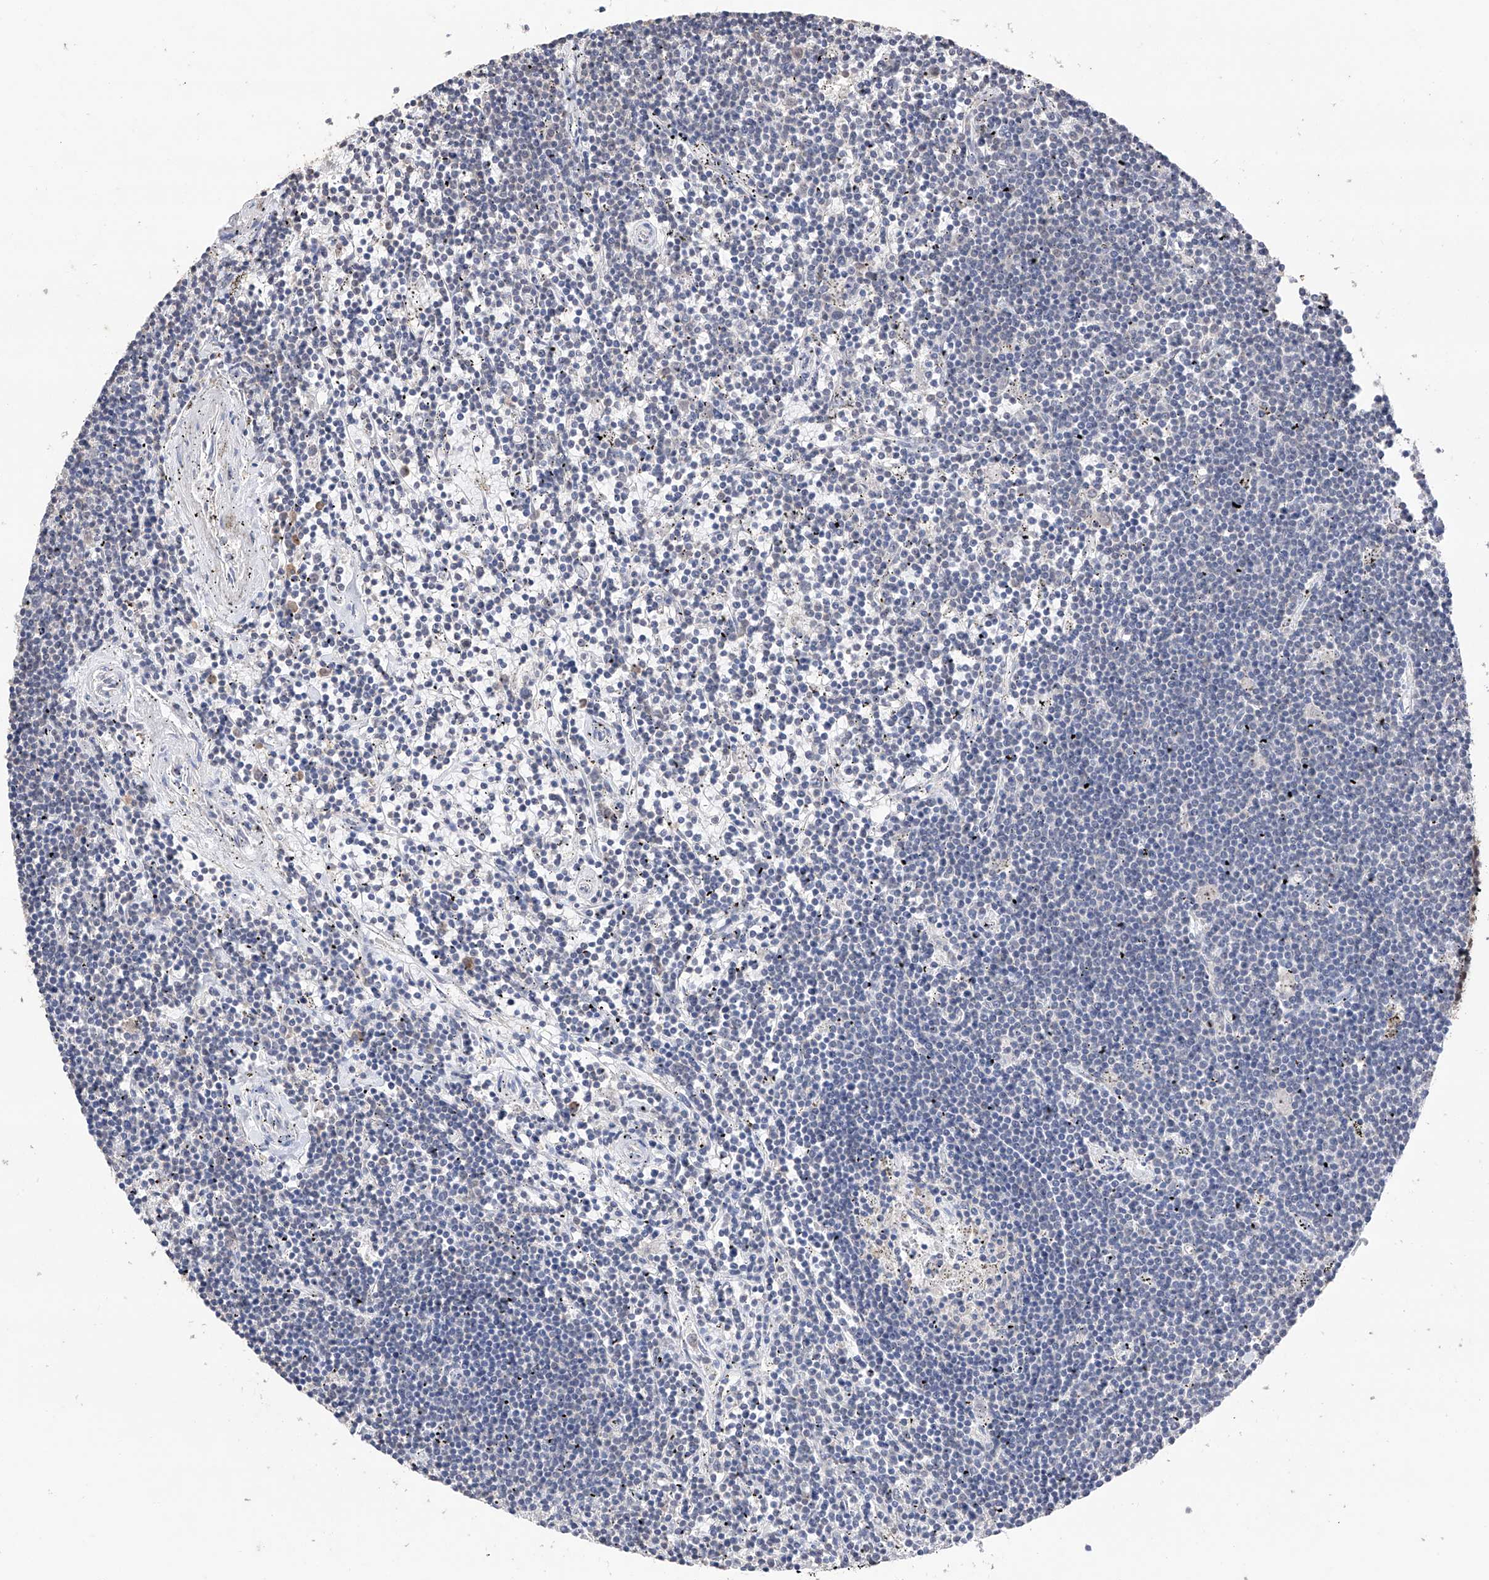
{"staining": {"intensity": "negative", "quantity": "none", "location": "none"}, "tissue": "lymphoma", "cell_type": "Tumor cells", "image_type": "cancer", "snomed": [{"axis": "morphology", "description": "Malignant lymphoma, non-Hodgkin's type, Low grade"}, {"axis": "topography", "description": "Spleen"}], "caption": "There is no significant staining in tumor cells of low-grade malignant lymphoma, non-Hodgkin's type.", "gene": "DMAP1", "patient": {"sex": "male", "age": 76}}